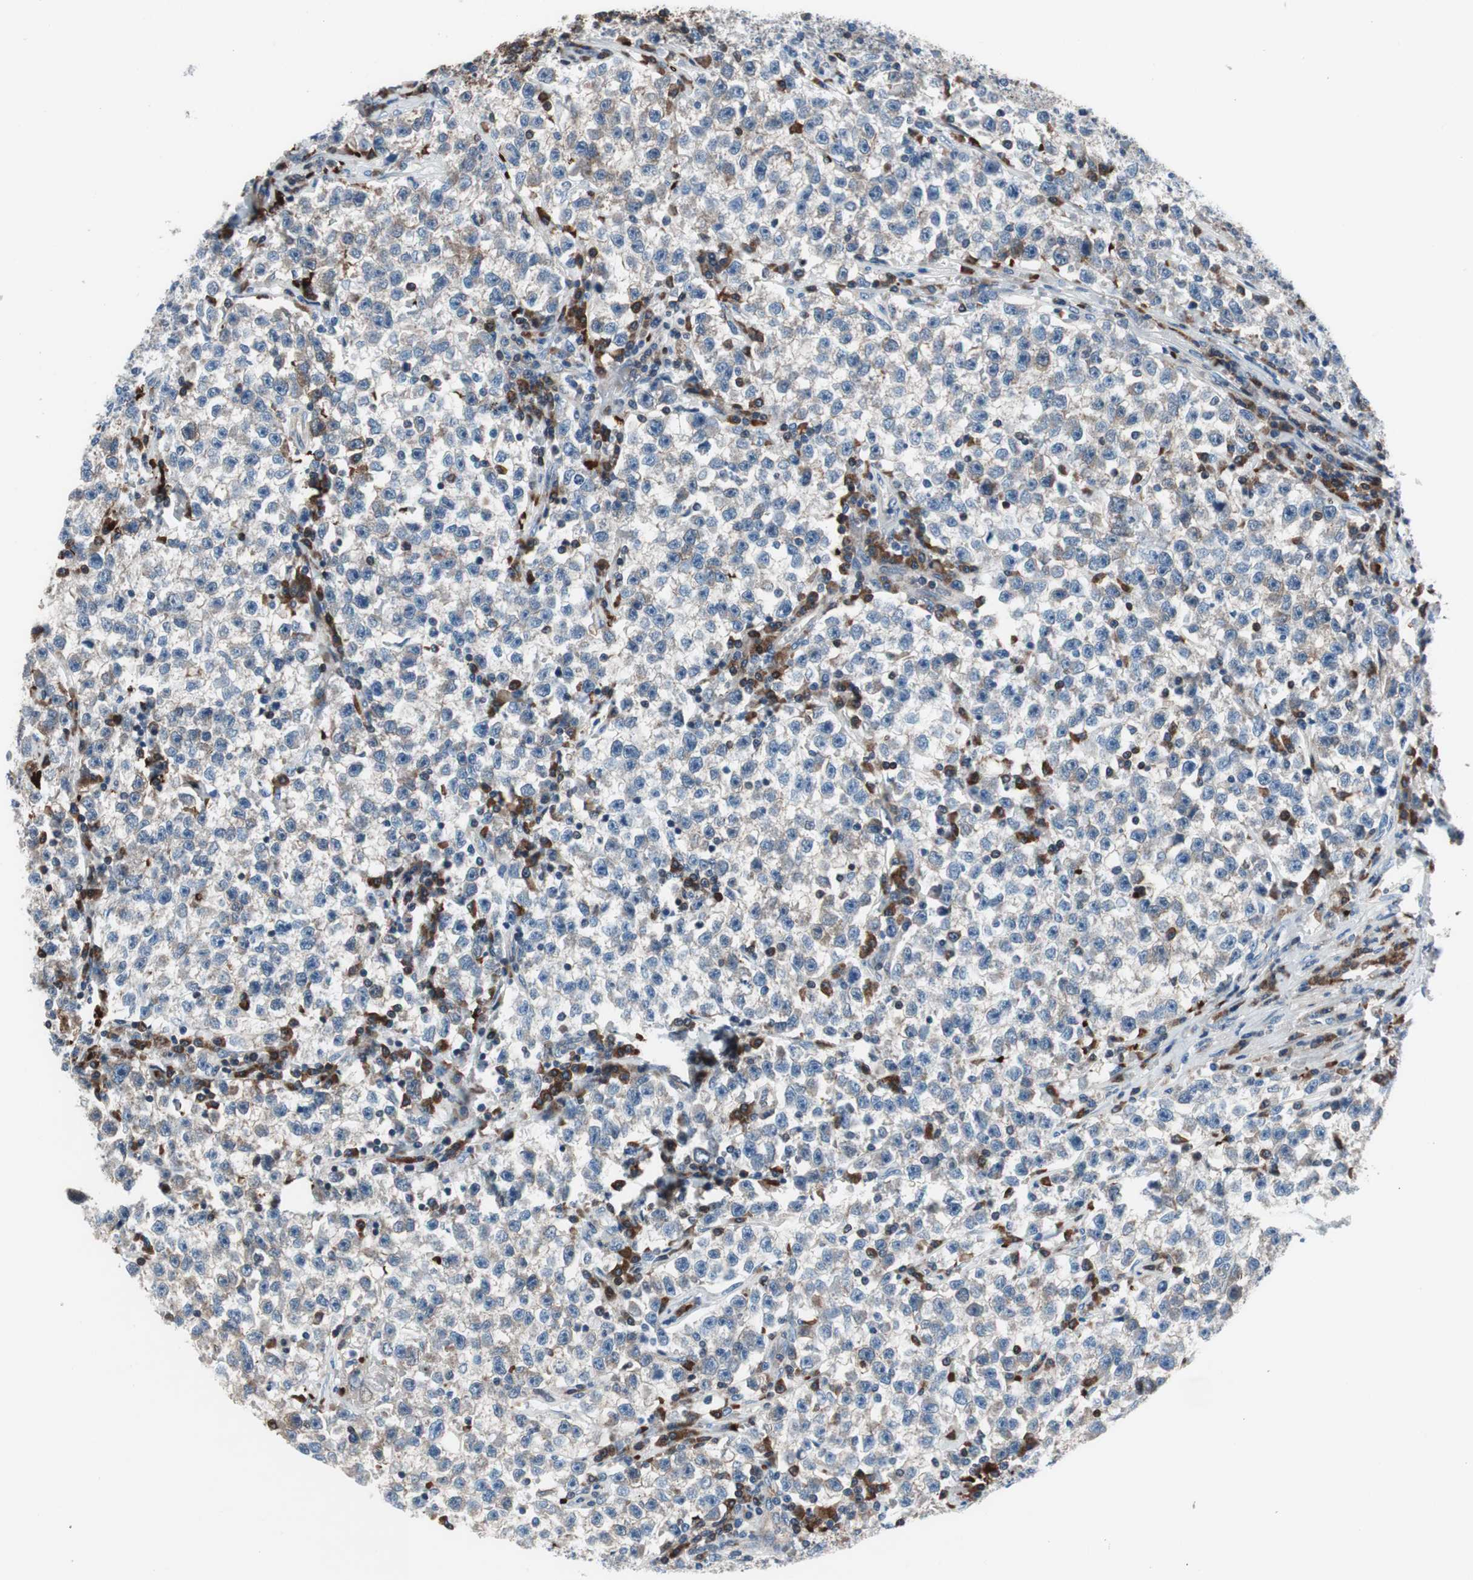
{"staining": {"intensity": "weak", "quantity": "25%-75%", "location": "cytoplasmic/membranous"}, "tissue": "testis cancer", "cell_type": "Tumor cells", "image_type": "cancer", "snomed": [{"axis": "morphology", "description": "Seminoma, NOS"}, {"axis": "topography", "description": "Testis"}], "caption": "The immunohistochemical stain shows weak cytoplasmic/membranous staining in tumor cells of testis seminoma tissue. (Brightfield microscopy of DAB IHC at high magnification).", "gene": "PRDX2", "patient": {"sex": "male", "age": 22}}